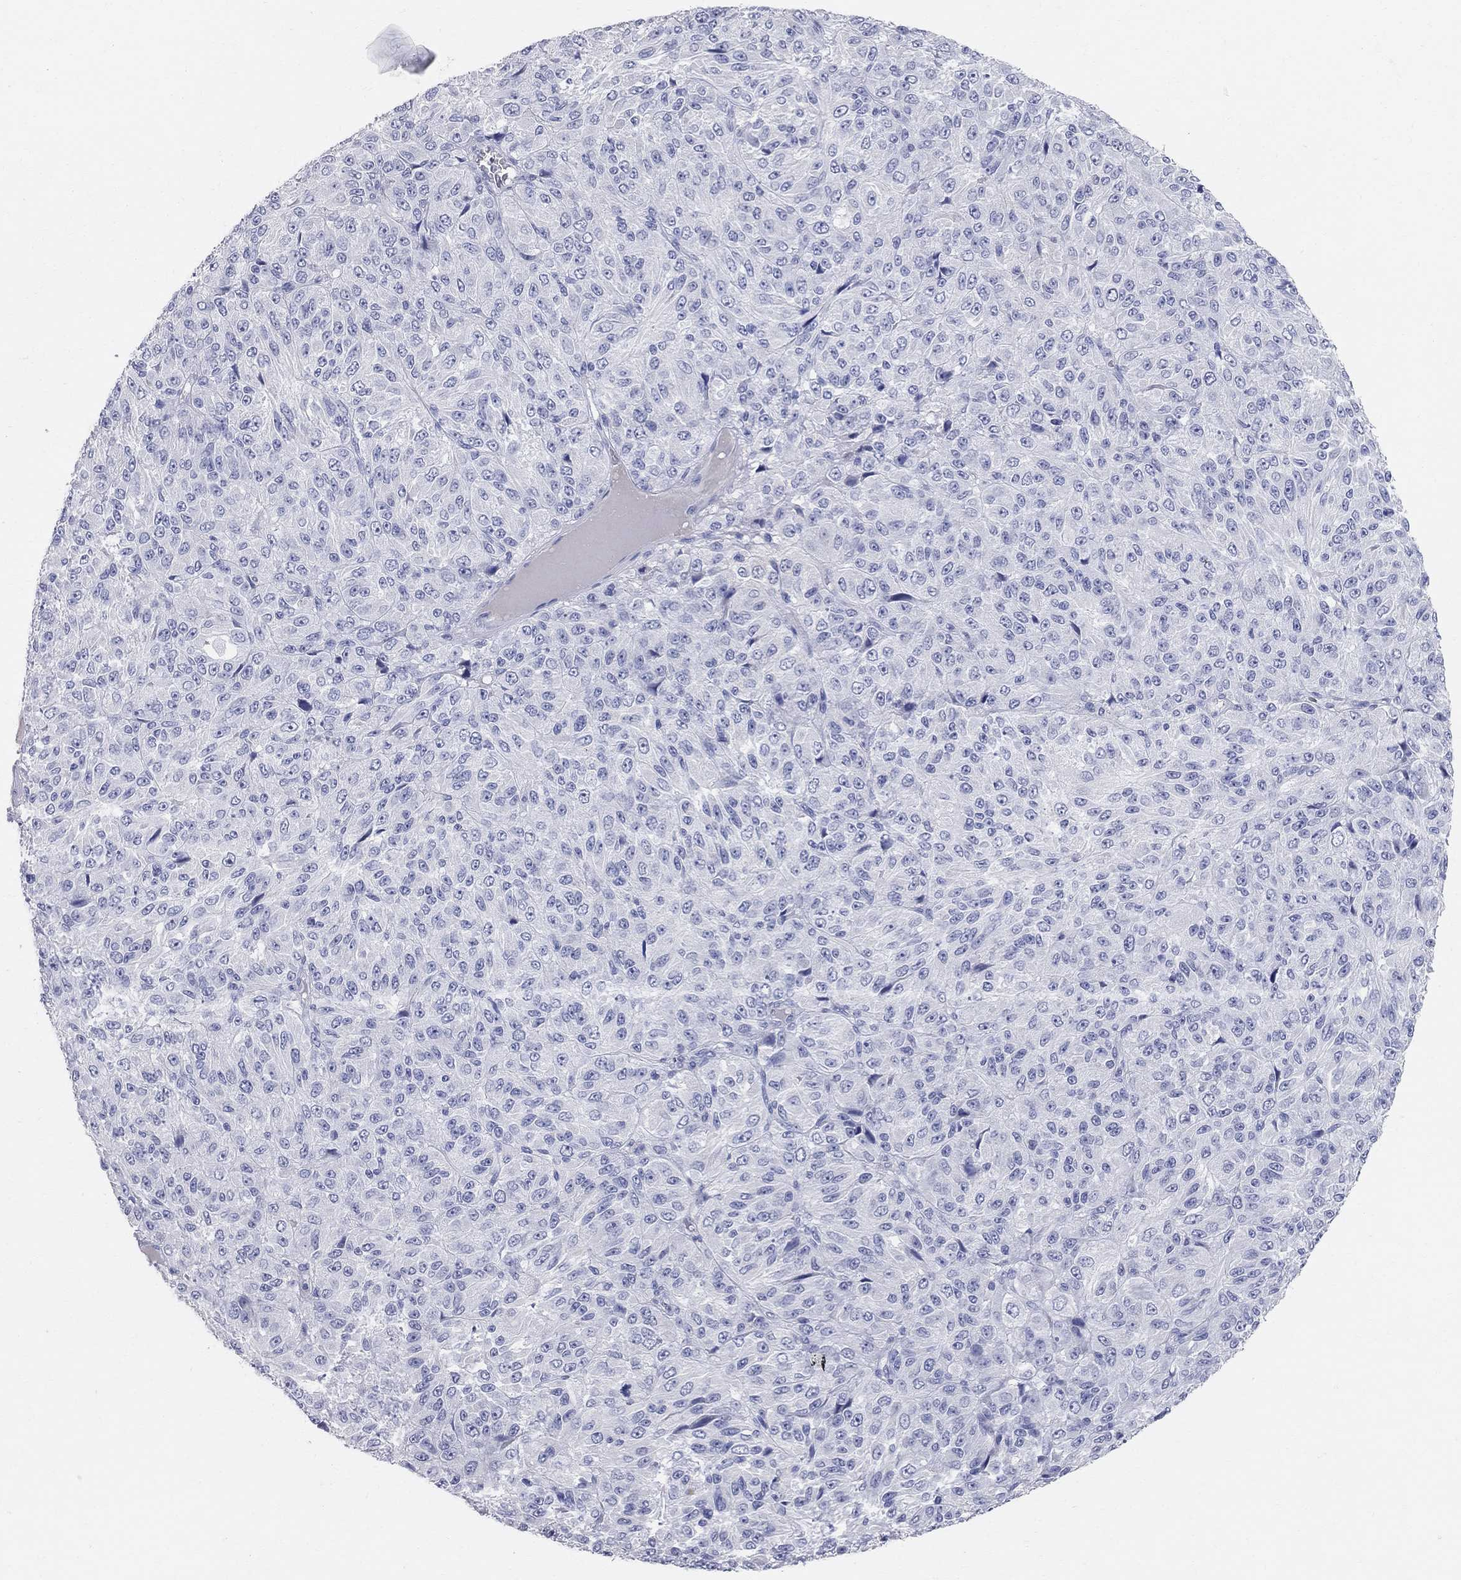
{"staining": {"intensity": "negative", "quantity": "none", "location": "none"}, "tissue": "melanoma", "cell_type": "Tumor cells", "image_type": "cancer", "snomed": [{"axis": "morphology", "description": "Malignant melanoma, Metastatic site"}, {"axis": "topography", "description": "Brain"}], "caption": "This is an immunohistochemistry (IHC) histopathology image of human melanoma. There is no expression in tumor cells.", "gene": "AOX1", "patient": {"sex": "female", "age": 56}}